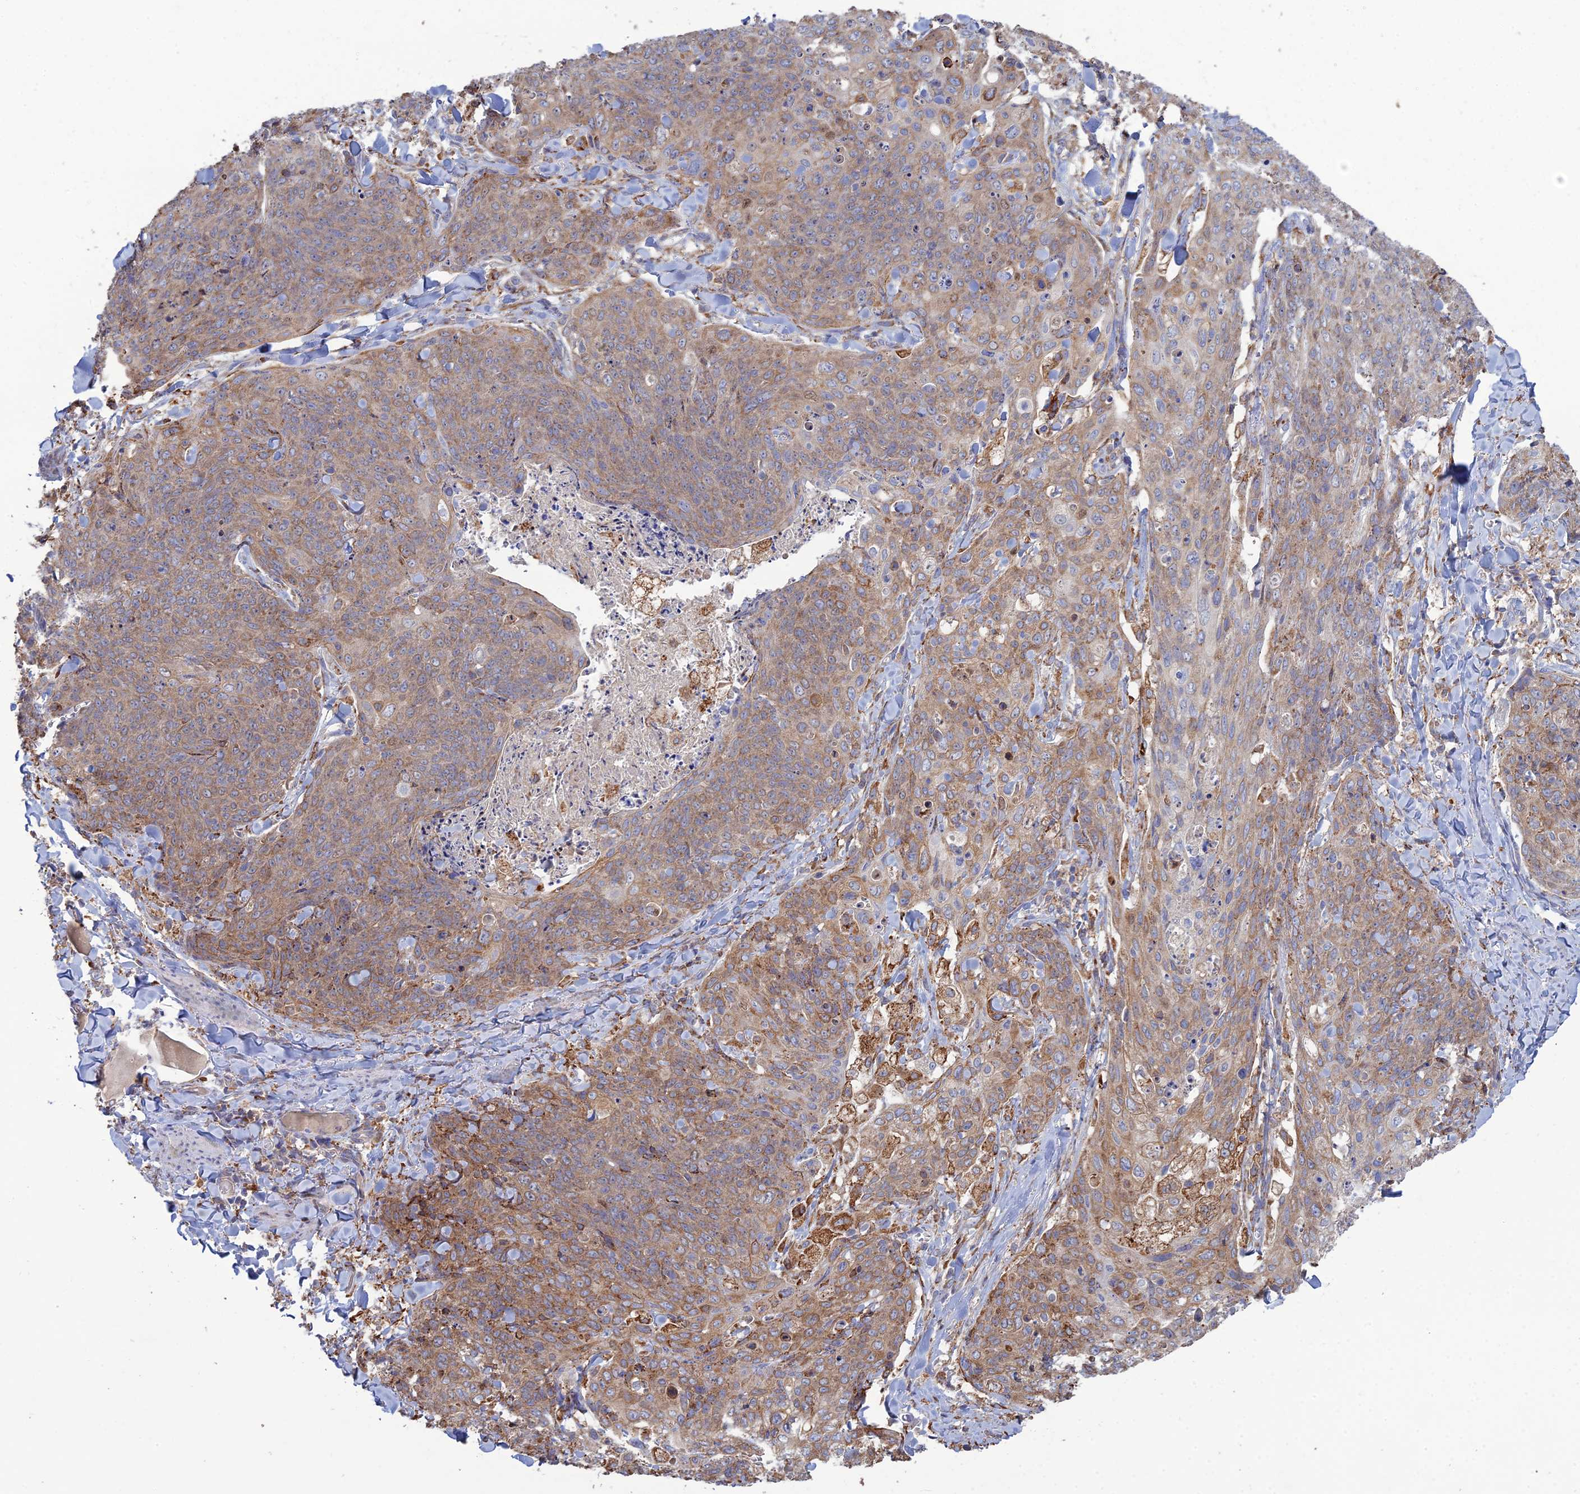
{"staining": {"intensity": "moderate", "quantity": "25%-75%", "location": "cytoplasmic/membranous"}, "tissue": "skin cancer", "cell_type": "Tumor cells", "image_type": "cancer", "snomed": [{"axis": "morphology", "description": "Squamous cell carcinoma, NOS"}, {"axis": "topography", "description": "Skin"}, {"axis": "topography", "description": "Vulva"}], "caption": "A high-resolution photomicrograph shows IHC staining of skin squamous cell carcinoma, which reveals moderate cytoplasmic/membranous expression in about 25%-75% of tumor cells.", "gene": "TRAPPC6A", "patient": {"sex": "female", "age": 85}}